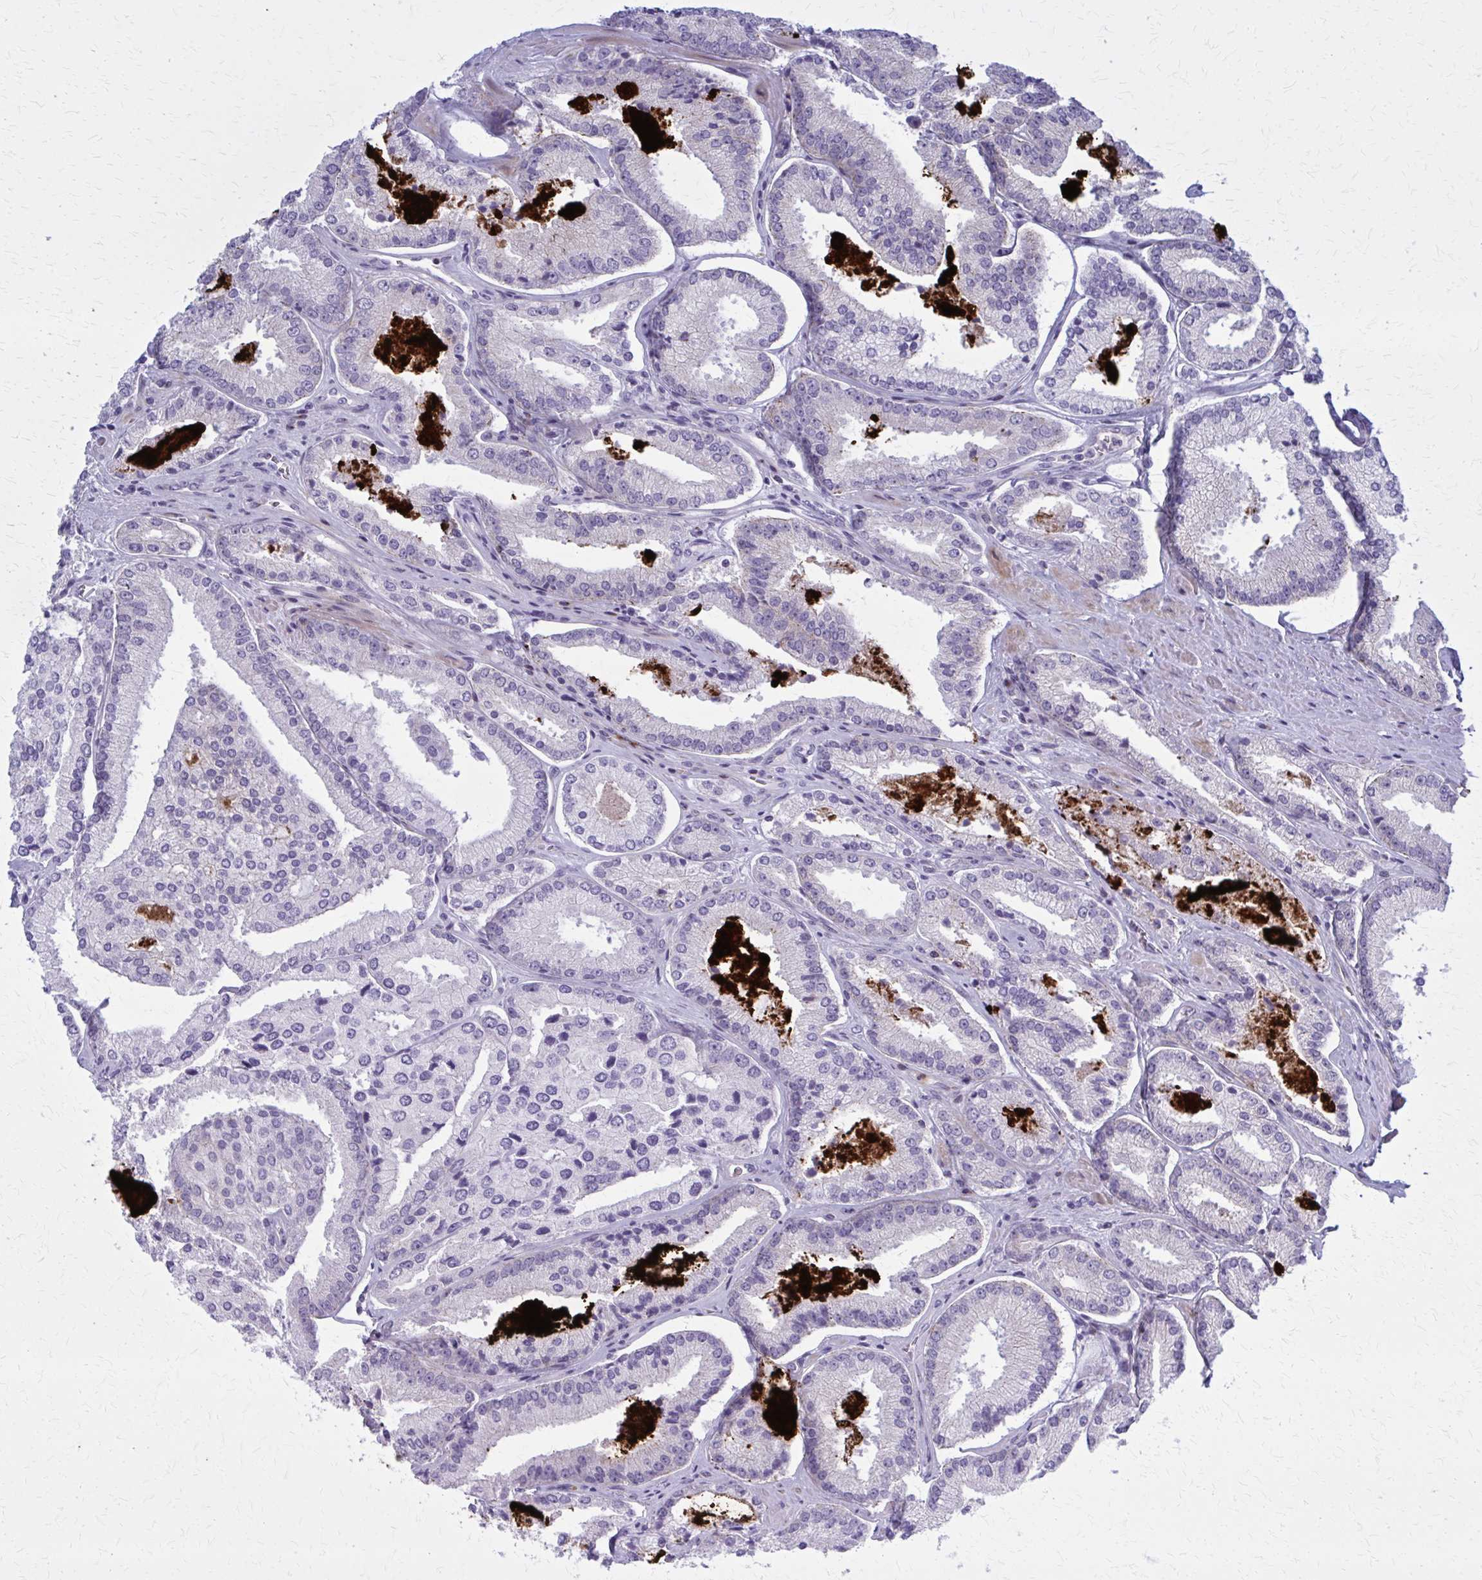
{"staining": {"intensity": "negative", "quantity": "none", "location": "none"}, "tissue": "prostate cancer", "cell_type": "Tumor cells", "image_type": "cancer", "snomed": [{"axis": "morphology", "description": "Adenocarcinoma, High grade"}, {"axis": "topography", "description": "Prostate"}], "caption": "Tumor cells show no significant staining in prostate adenocarcinoma (high-grade).", "gene": "PEDS1", "patient": {"sex": "male", "age": 73}}